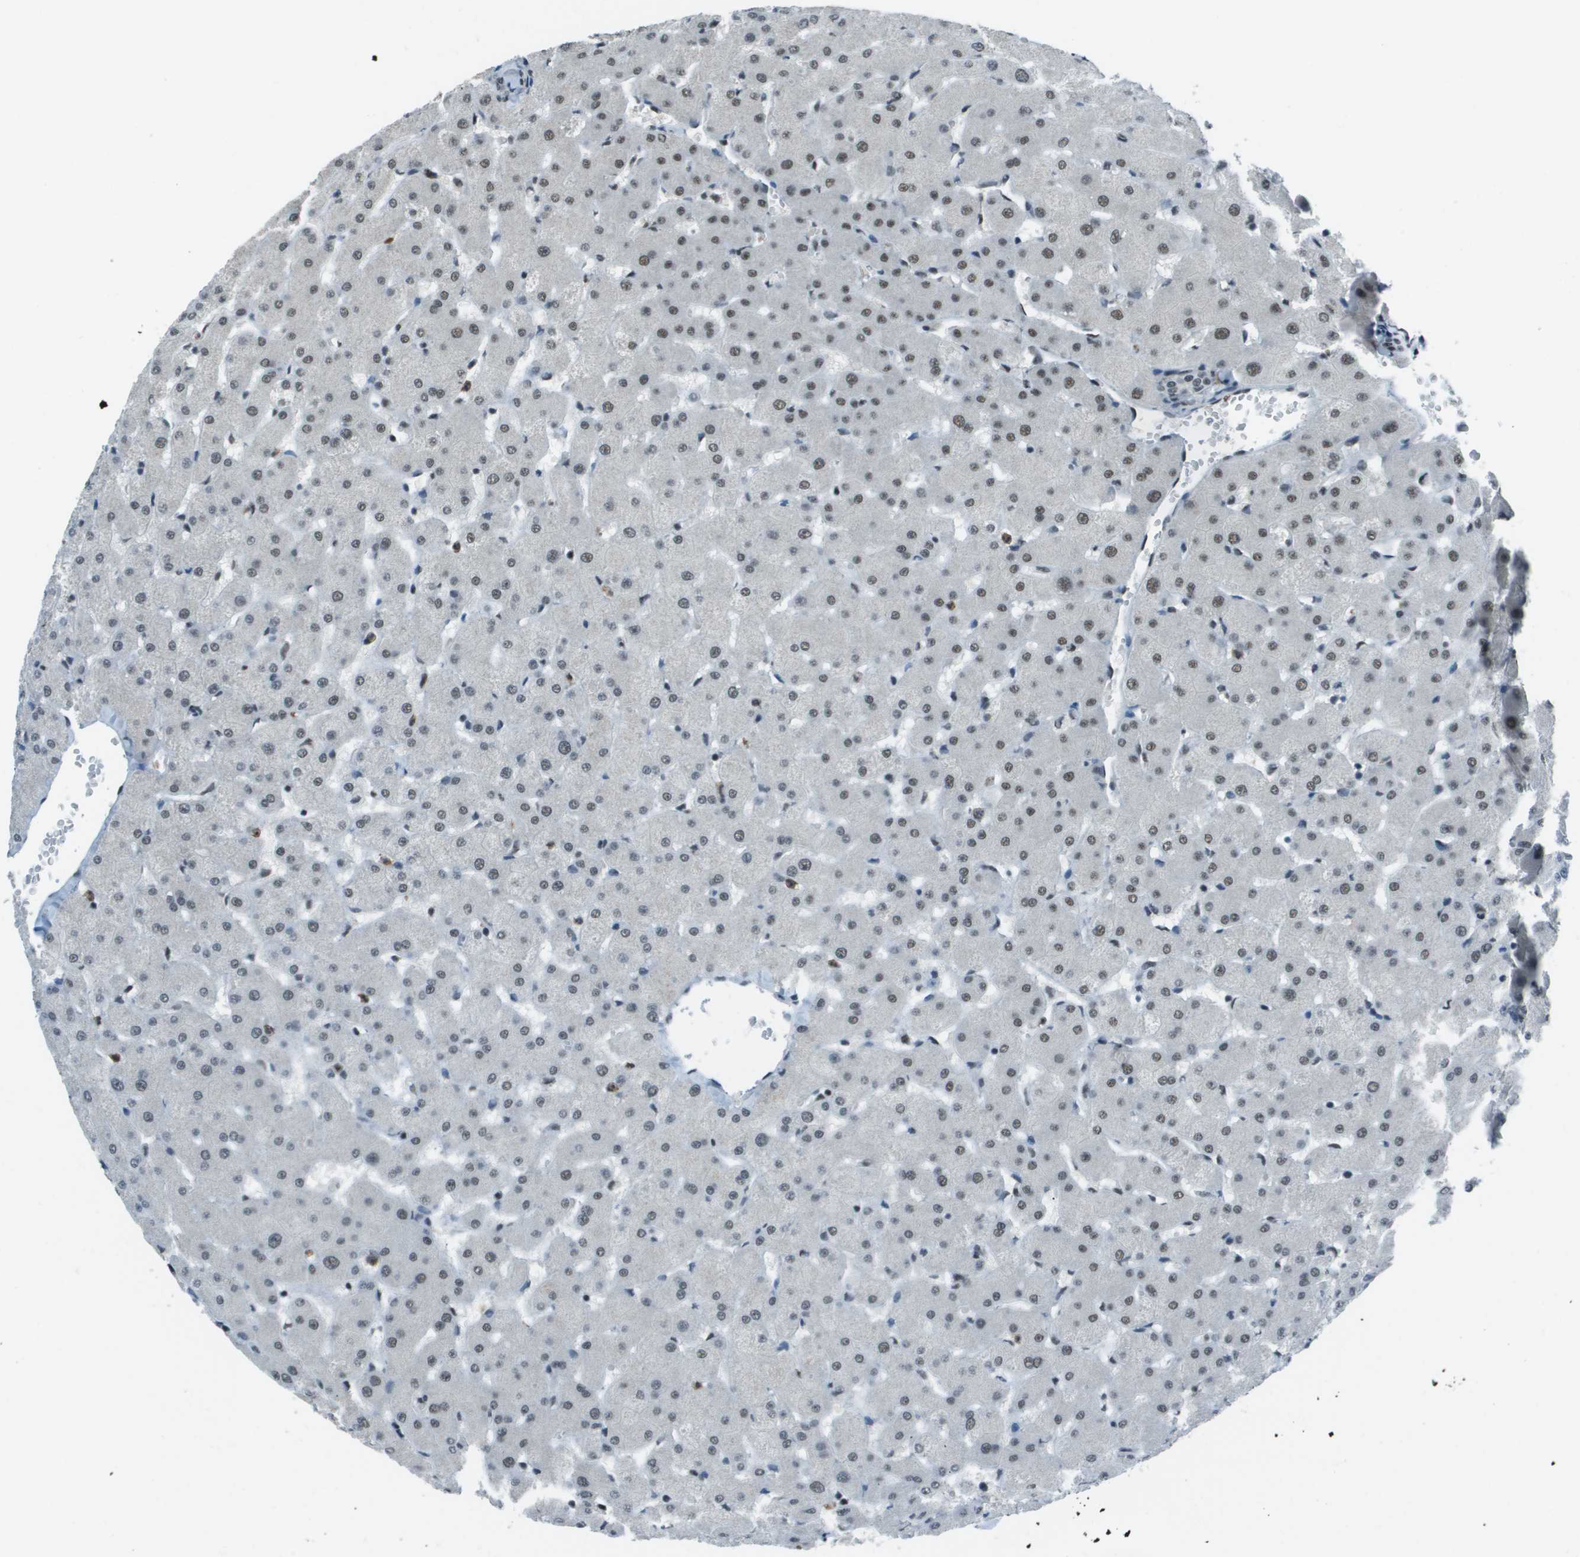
{"staining": {"intensity": "negative", "quantity": "none", "location": "none"}, "tissue": "liver", "cell_type": "Cholangiocytes", "image_type": "normal", "snomed": [{"axis": "morphology", "description": "Normal tissue, NOS"}, {"axis": "topography", "description": "Liver"}], "caption": "Human liver stained for a protein using immunohistochemistry displays no staining in cholangiocytes.", "gene": "DEPDC1", "patient": {"sex": "female", "age": 63}}